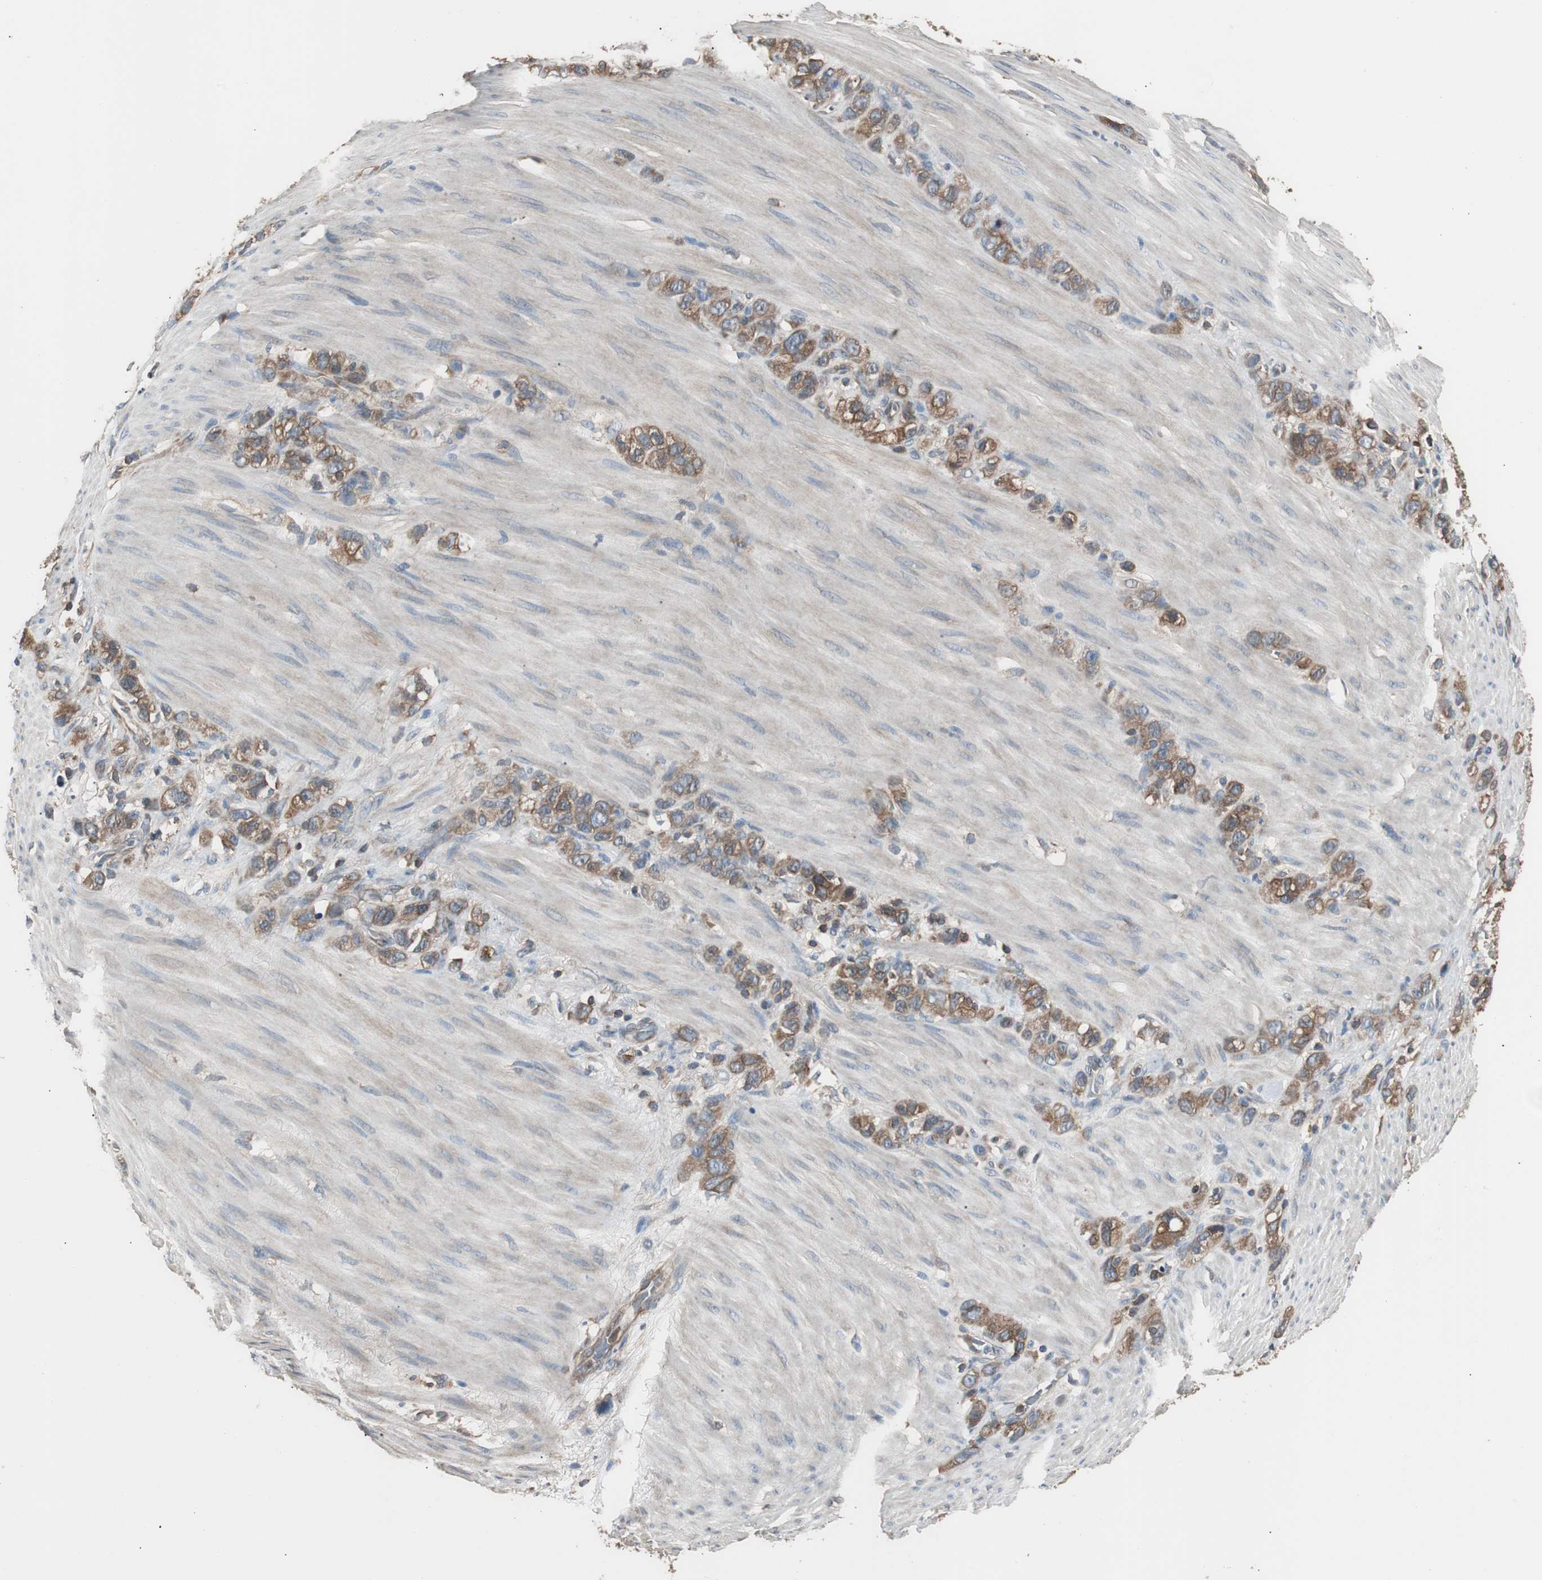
{"staining": {"intensity": "moderate", "quantity": ">75%", "location": "cytoplasmic/membranous"}, "tissue": "stomach cancer", "cell_type": "Tumor cells", "image_type": "cancer", "snomed": [{"axis": "morphology", "description": "Normal tissue, NOS"}, {"axis": "morphology", "description": "Adenocarcinoma, NOS"}, {"axis": "morphology", "description": "Adenocarcinoma, High grade"}, {"axis": "topography", "description": "Stomach, upper"}, {"axis": "topography", "description": "Stomach"}], "caption": "The immunohistochemical stain shows moderate cytoplasmic/membranous expression in tumor cells of adenocarcinoma (high-grade) (stomach) tissue.", "gene": "CAPNS1", "patient": {"sex": "female", "age": 65}}